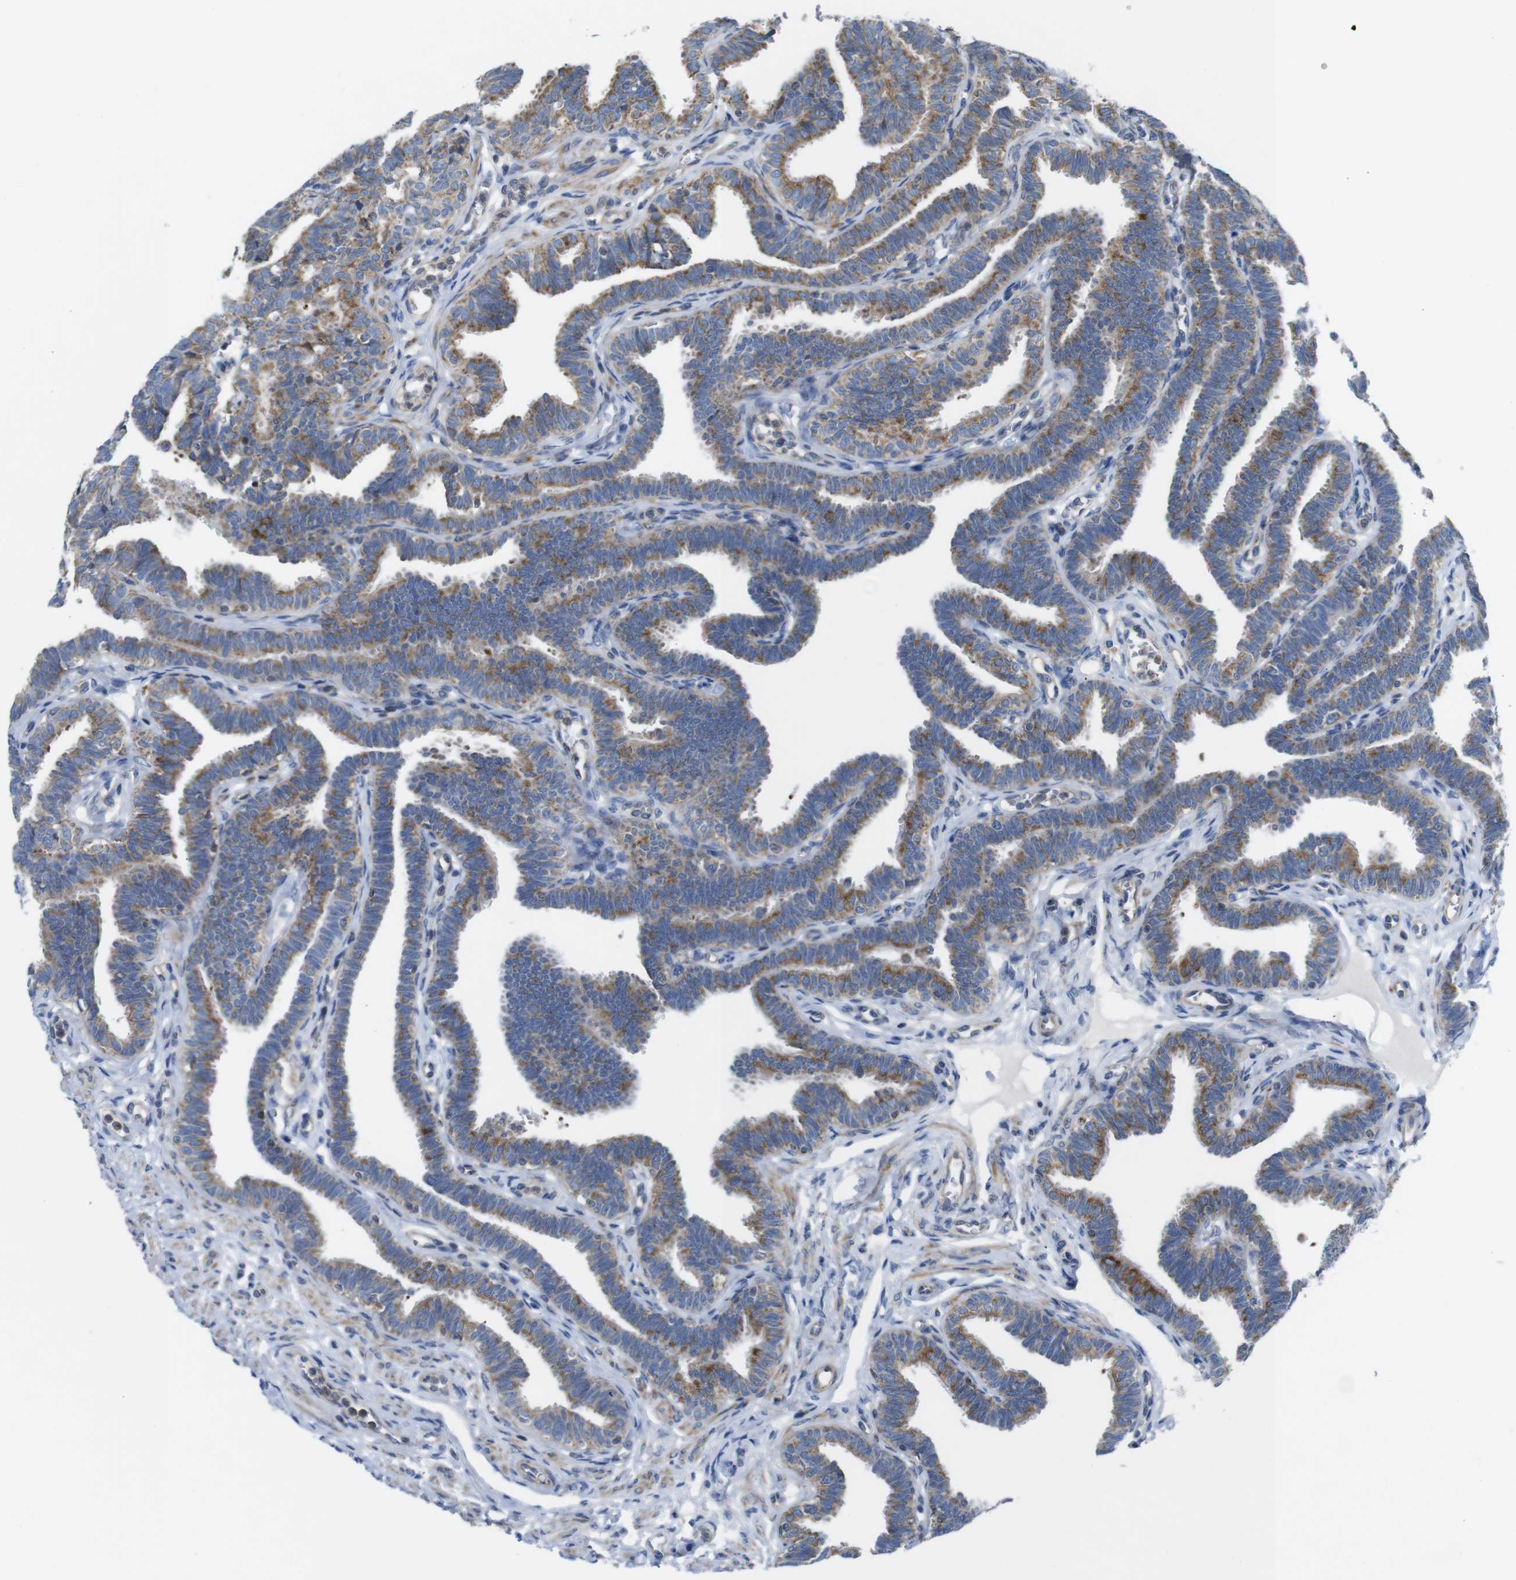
{"staining": {"intensity": "moderate", "quantity": ">75%", "location": "cytoplasmic/membranous"}, "tissue": "fallopian tube", "cell_type": "Glandular cells", "image_type": "normal", "snomed": [{"axis": "morphology", "description": "Normal tissue, NOS"}, {"axis": "topography", "description": "Fallopian tube"}, {"axis": "topography", "description": "Ovary"}], "caption": "Immunohistochemistry staining of unremarkable fallopian tube, which exhibits medium levels of moderate cytoplasmic/membranous staining in approximately >75% of glandular cells indicating moderate cytoplasmic/membranous protein positivity. The staining was performed using DAB (brown) for protein detection and nuclei were counterstained in hematoxylin (blue).", "gene": "PDCD1LG2", "patient": {"sex": "female", "age": 23}}